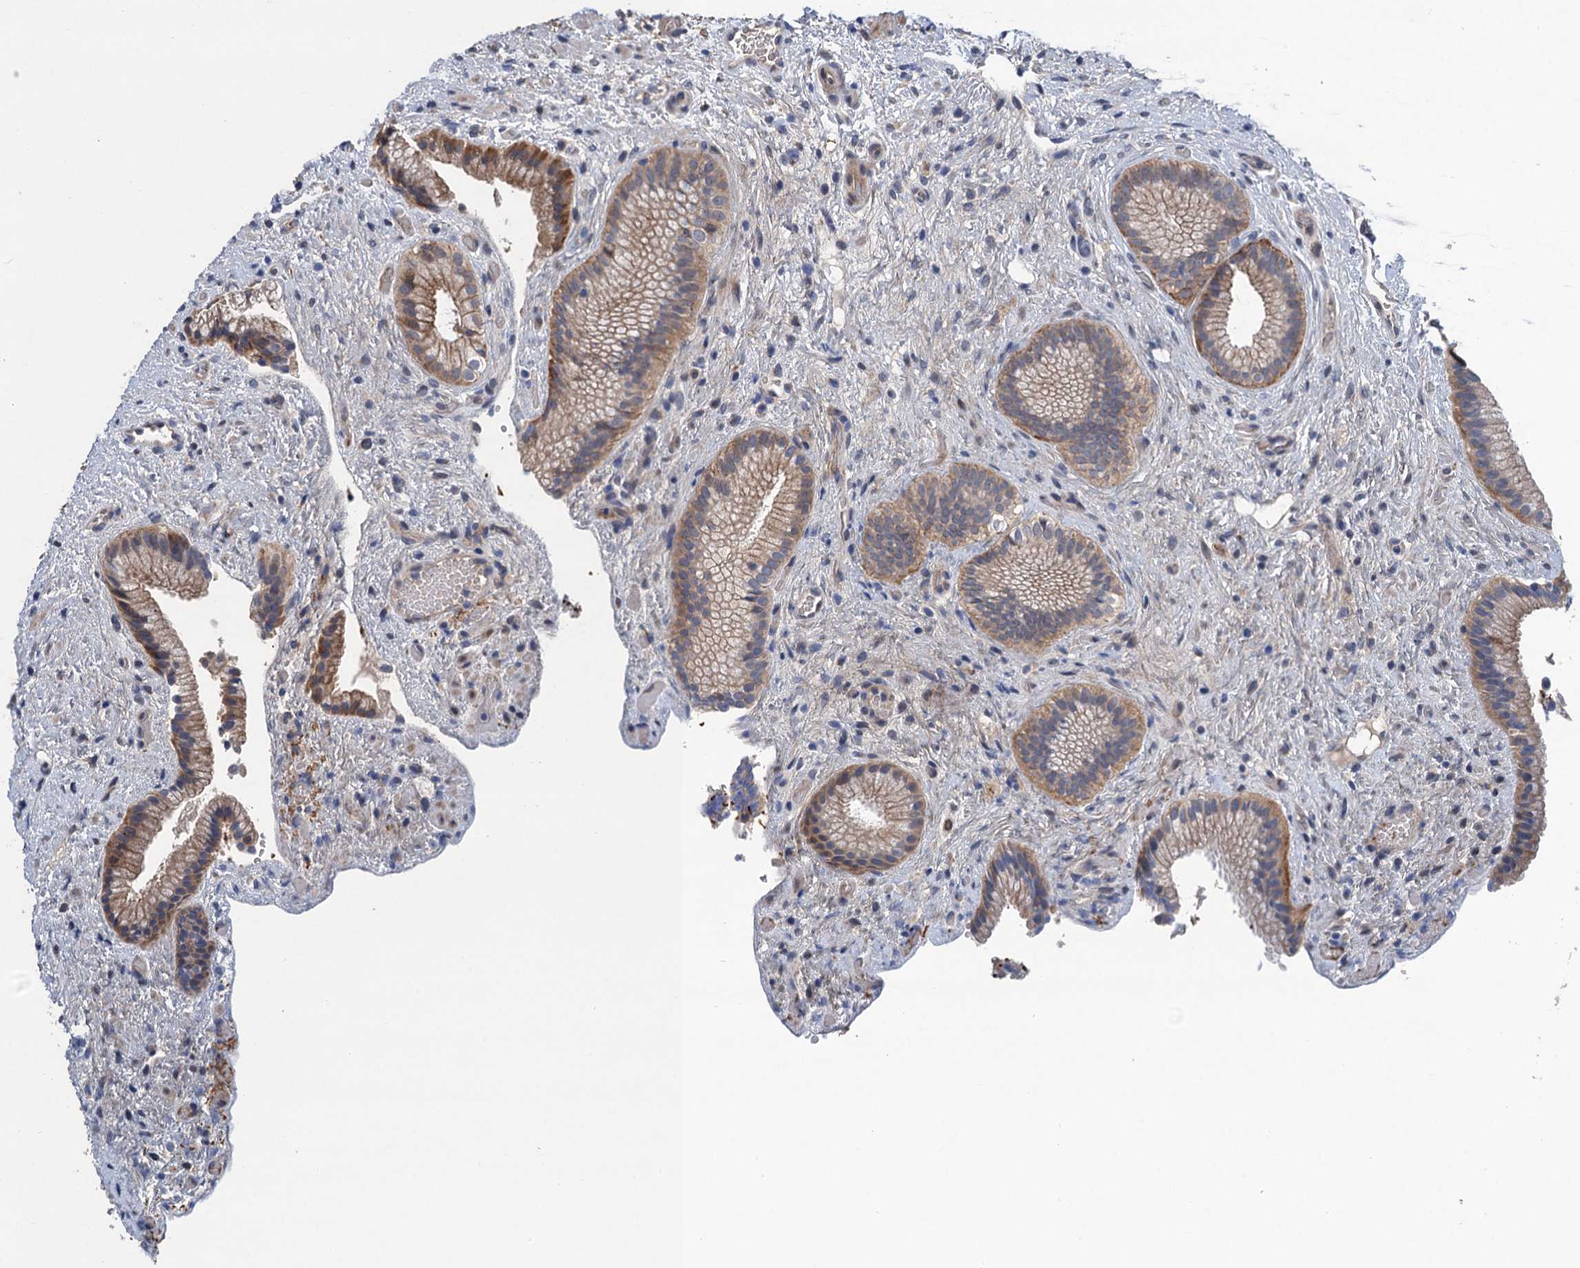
{"staining": {"intensity": "moderate", "quantity": "<25%", "location": "cytoplasmic/membranous"}, "tissue": "gallbladder", "cell_type": "Glandular cells", "image_type": "normal", "snomed": [{"axis": "morphology", "description": "Normal tissue, NOS"}, {"axis": "morphology", "description": "Inflammation, NOS"}, {"axis": "topography", "description": "Gallbladder"}], "caption": "Human gallbladder stained with a brown dye demonstrates moderate cytoplasmic/membranous positive positivity in about <25% of glandular cells.", "gene": "TRAF7", "patient": {"sex": "male", "age": 51}}